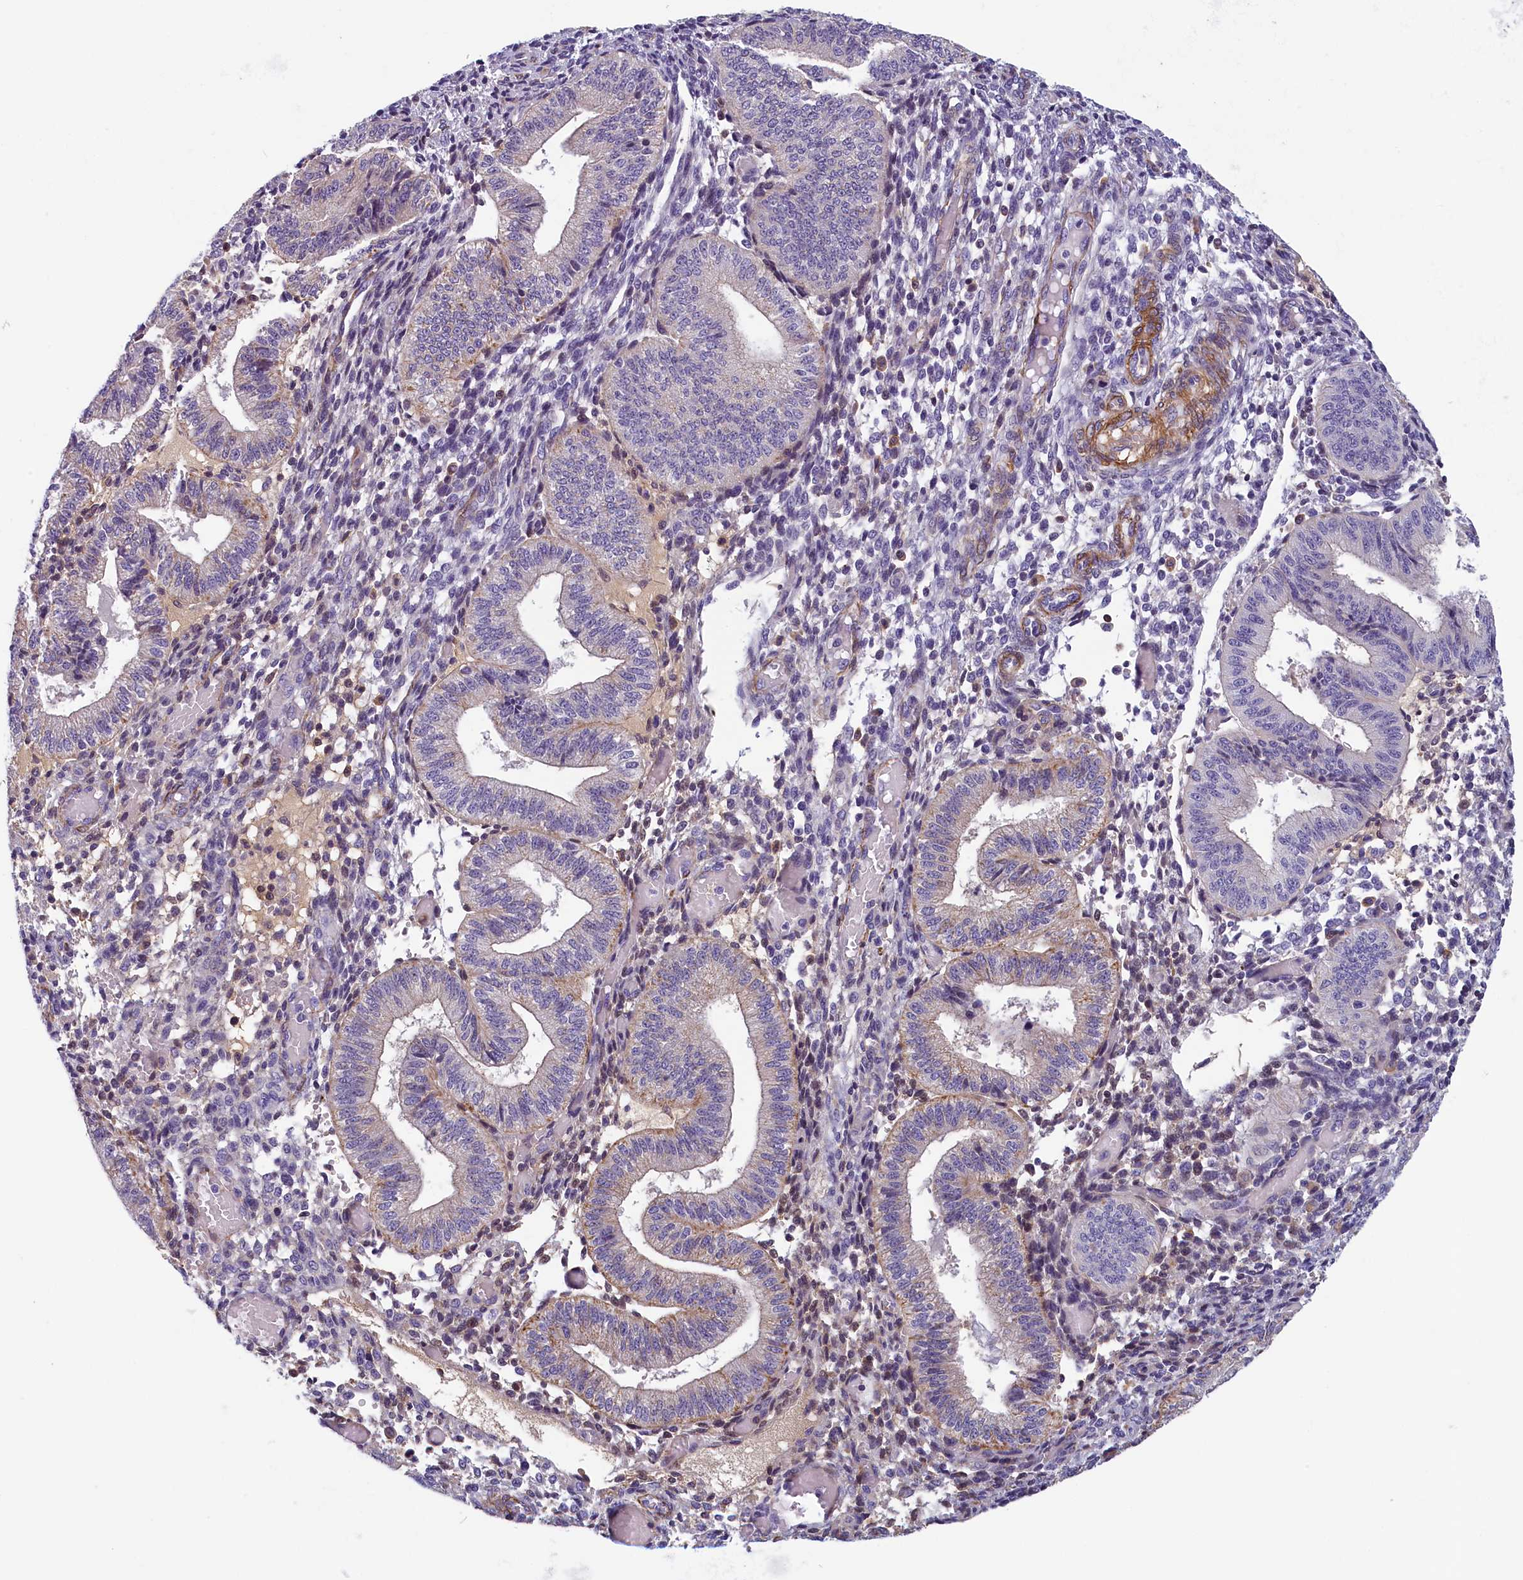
{"staining": {"intensity": "negative", "quantity": "none", "location": "none"}, "tissue": "endometrium", "cell_type": "Cells in endometrial stroma", "image_type": "normal", "snomed": [{"axis": "morphology", "description": "Normal tissue, NOS"}, {"axis": "topography", "description": "Endometrium"}], "caption": "Cells in endometrial stroma show no significant expression in benign endometrium.", "gene": "BCL2L13", "patient": {"sex": "female", "age": 34}}